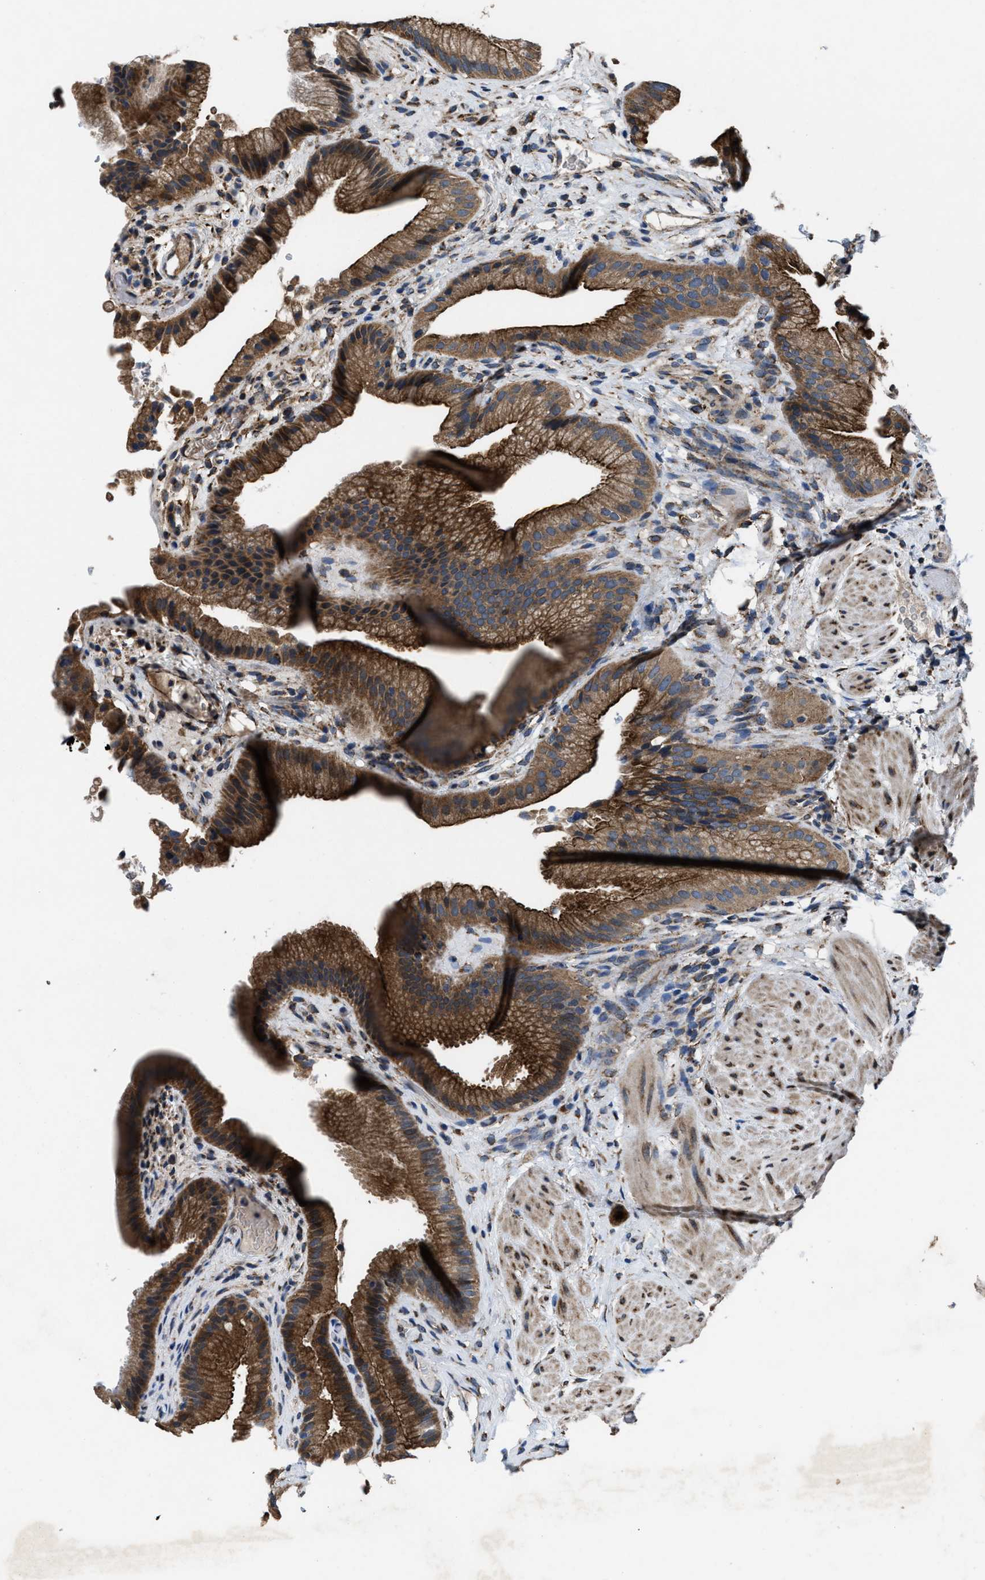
{"staining": {"intensity": "strong", "quantity": ">75%", "location": "cytoplasmic/membranous"}, "tissue": "gallbladder", "cell_type": "Glandular cells", "image_type": "normal", "snomed": [{"axis": "morphology", "description": "Normal tissue, NOS"}, {"axis": "topography", "description": "Gallbladder"}], "caption": "An image showing strong cytoplasmic/membranous positivity in about >75% of glandular cells in benign gallbladder, as visualized by brown immunohistochemical staining.", "gene": "PDP1", "patient": {"sex": "male", "age": 49}}